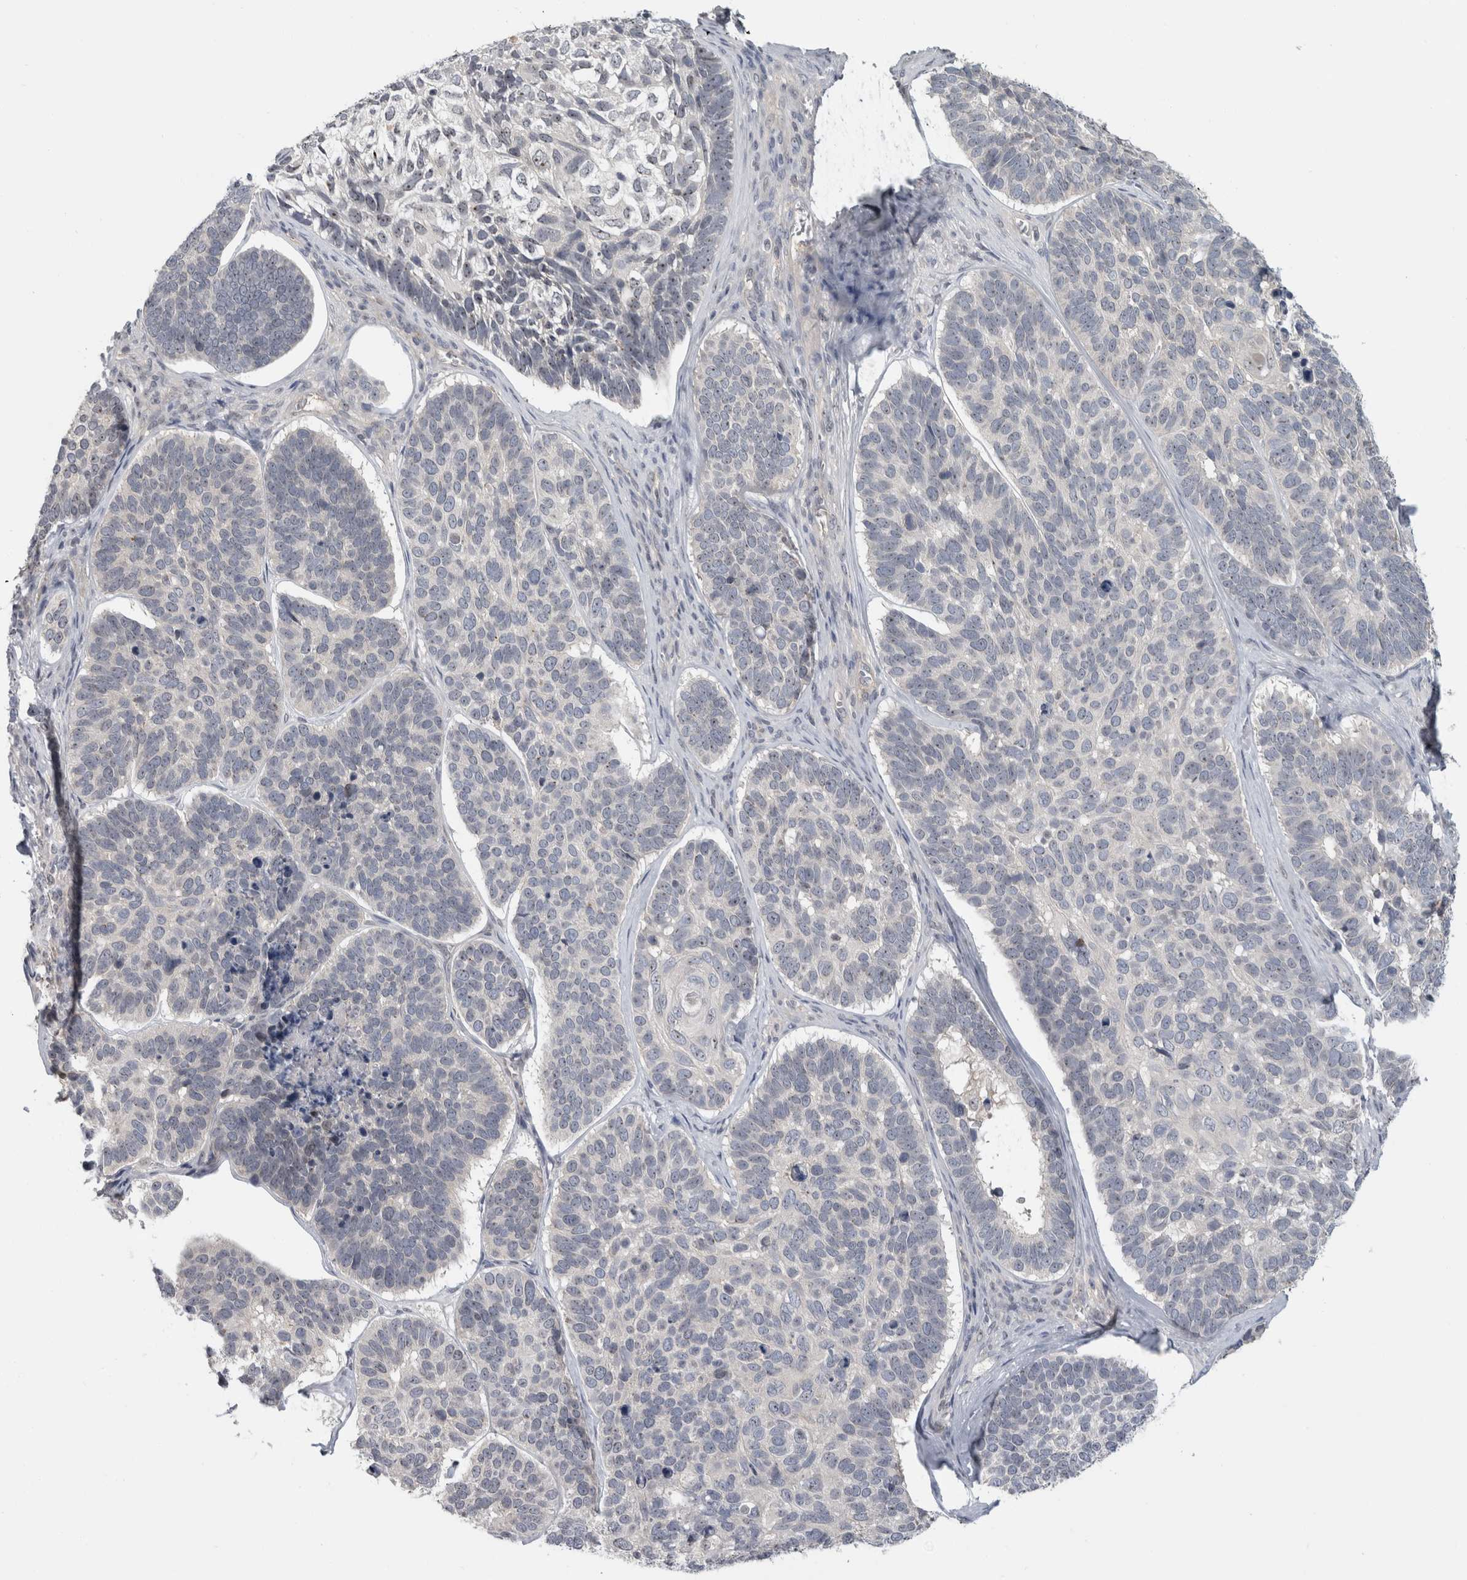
{"staining": {"intensity": "negative", "quantity": "none", "location": "none"}, "tissue": "skin cancer", "cell_type": "Tumor cells", "image_type": "cancer", "snomed": [{"axis": "morphology", "description": "Basal cell carcinoma"}, {"axis": "topography", "description": "Skin"}], "caption": "This histopathology image is of basal cell carcinoma (skin) stained with IHC to label a protein in brown with the nuclei are counter-stained blue. There is no expression in tumor cells. (Stains: DAB IHC with hematoxylin counter stain, Microscopy: brightfield microscopy at high magnification).", "gene": "RBM28", "patient": {"sex": "male", "age": 62}}